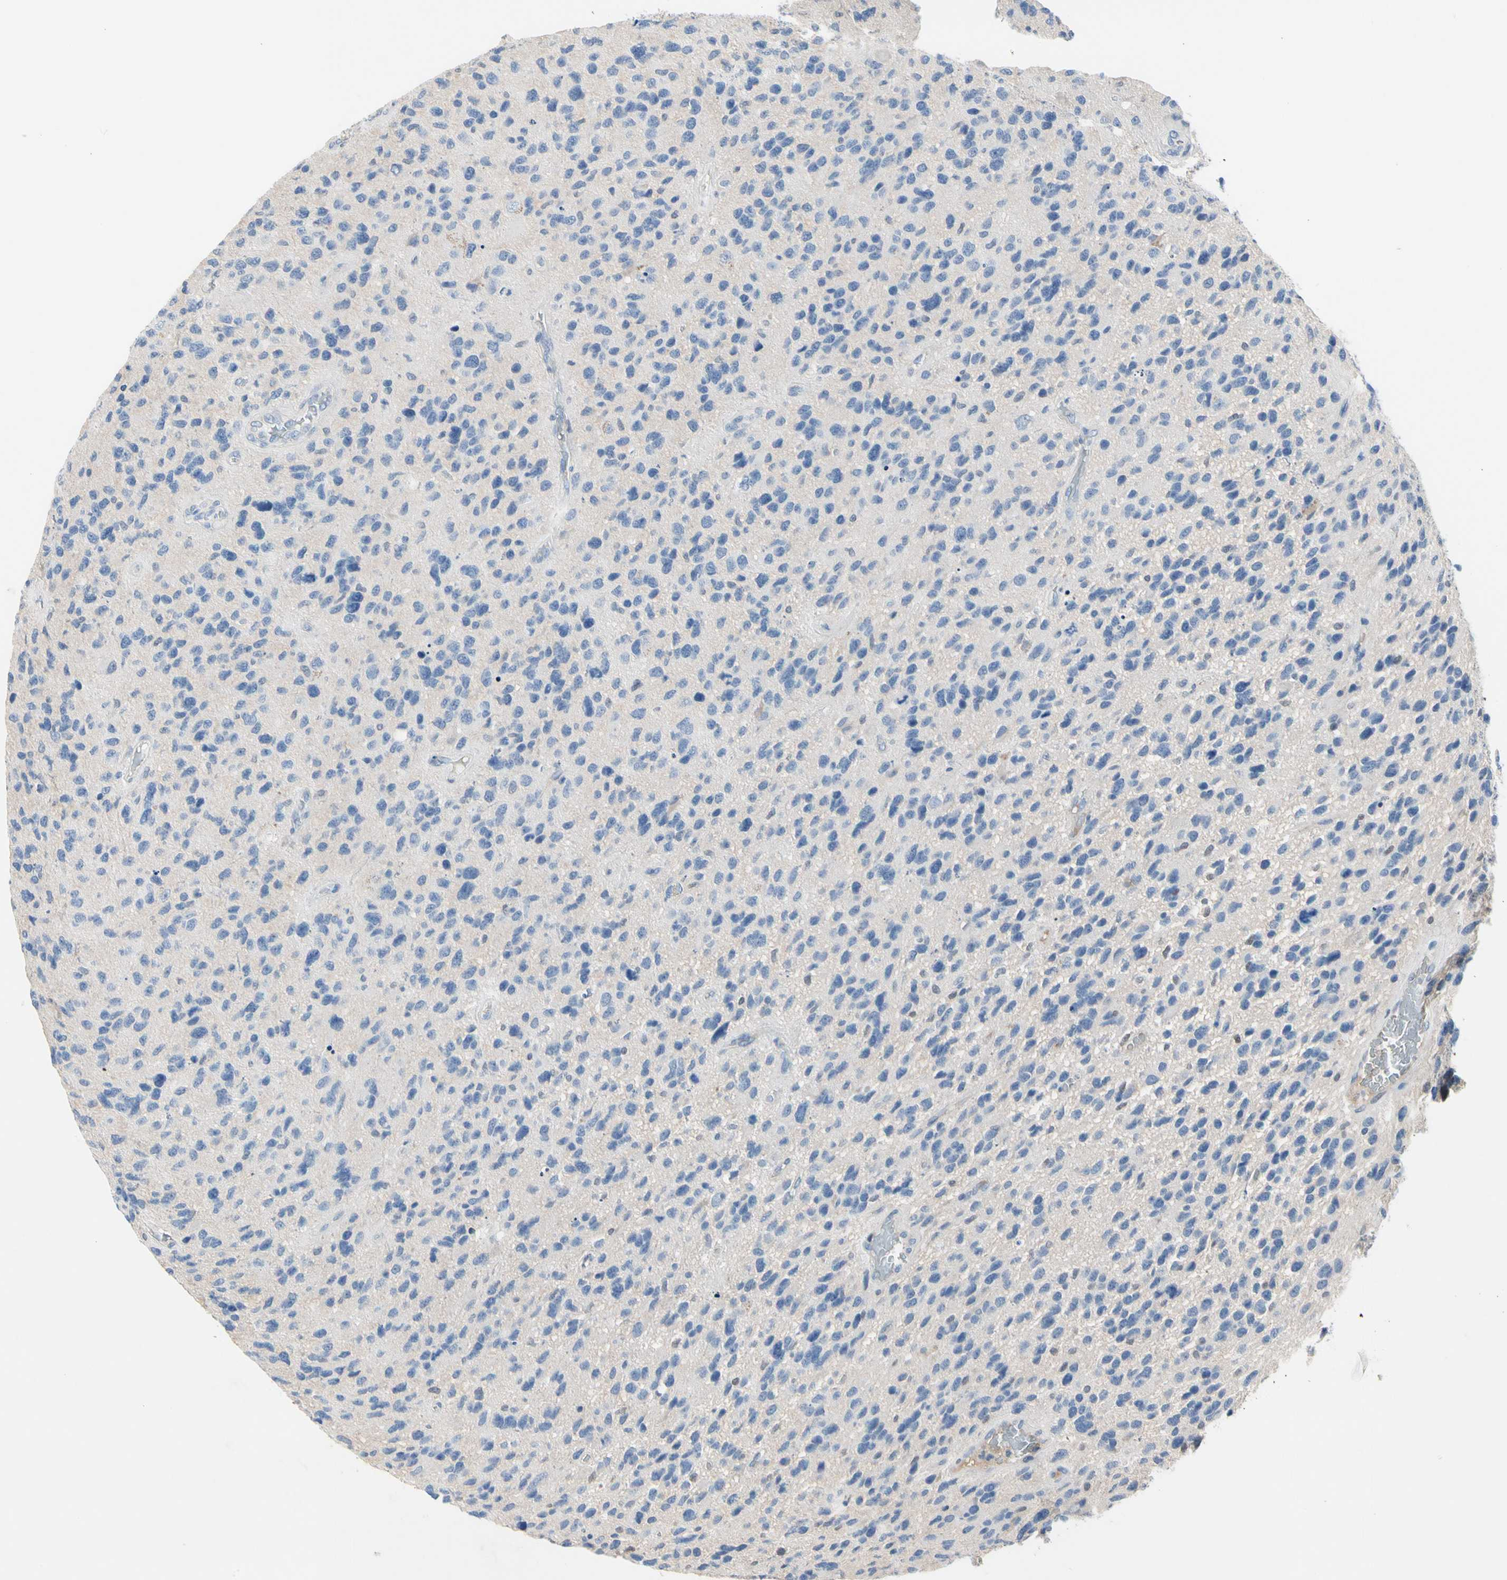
{"staining": {"intensity": "negative", "quantity": "none", "location": "none"}, "tissue": "glioma", "cell_type": "Tumor cells", "image_type": "cancer", "snomed": [{"axis": "morphology", "description": "Glioma, malignant, High grade"}, {"axis": "topography", "description": "Brain"}], "caption": "A histopathology image of high-grade glioma (malignant) stained for a protein displays no brown staining in tumor cells.", "gene": "ECRG4", "patient": {"sex": "female", "age": 58}}